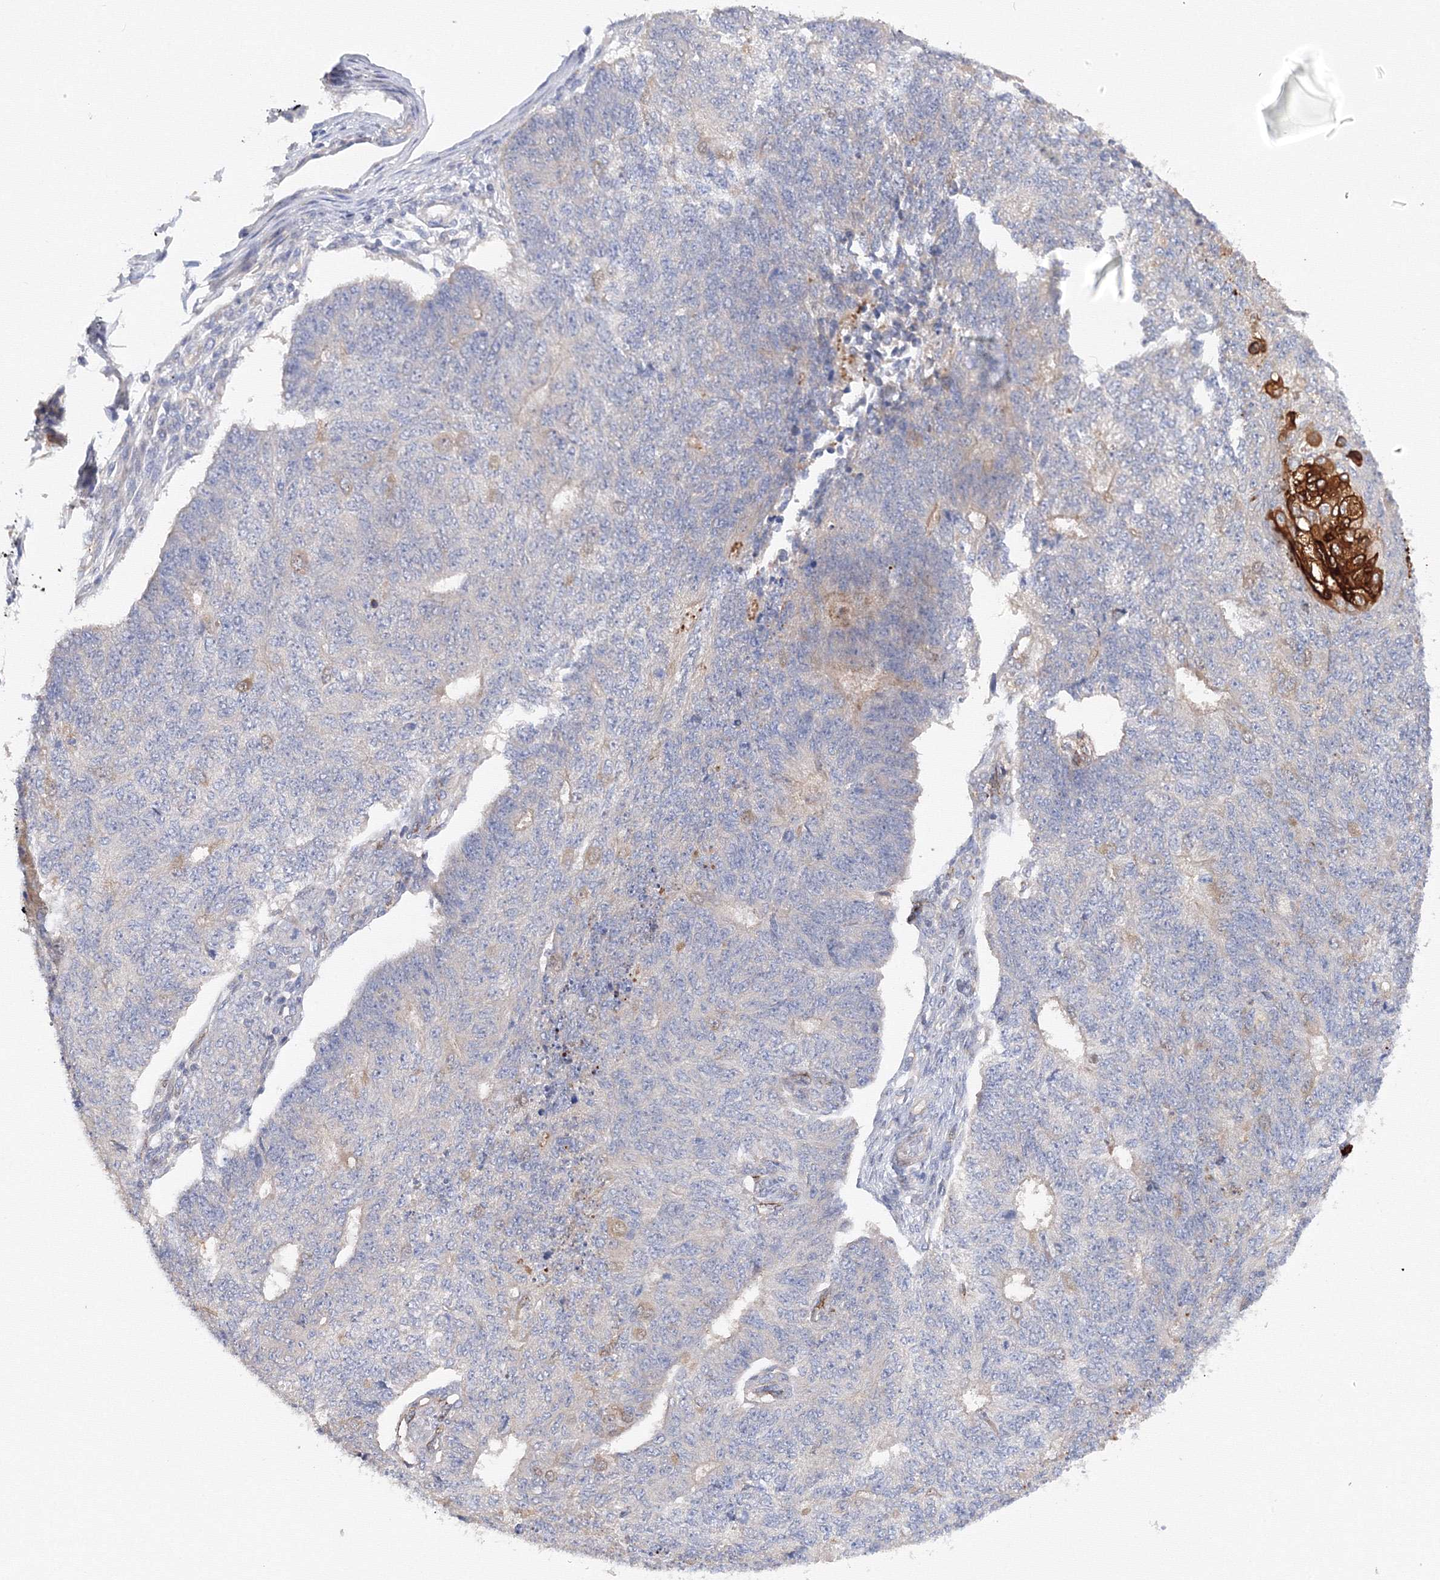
{"staining": {"intensity": "negative", "quantity": "none", "location": "none"}, "tissue": "endometrial cancer", "cell_type": "Tumor cells", "image_type": "cancer", "snomed": [{"axis": "morphology", "description": "Adenocarcinoma, NOS"}, {"axis": "topography", "description": "Endometrium"}], "caption": "DAB immunohistochemical staining of endometrial cancer (adenocarcinoma) demonstrates no significant staining in tumor cells.", "gene": "DIS3L2", "patient": {"sex": "female", "age": 32}}